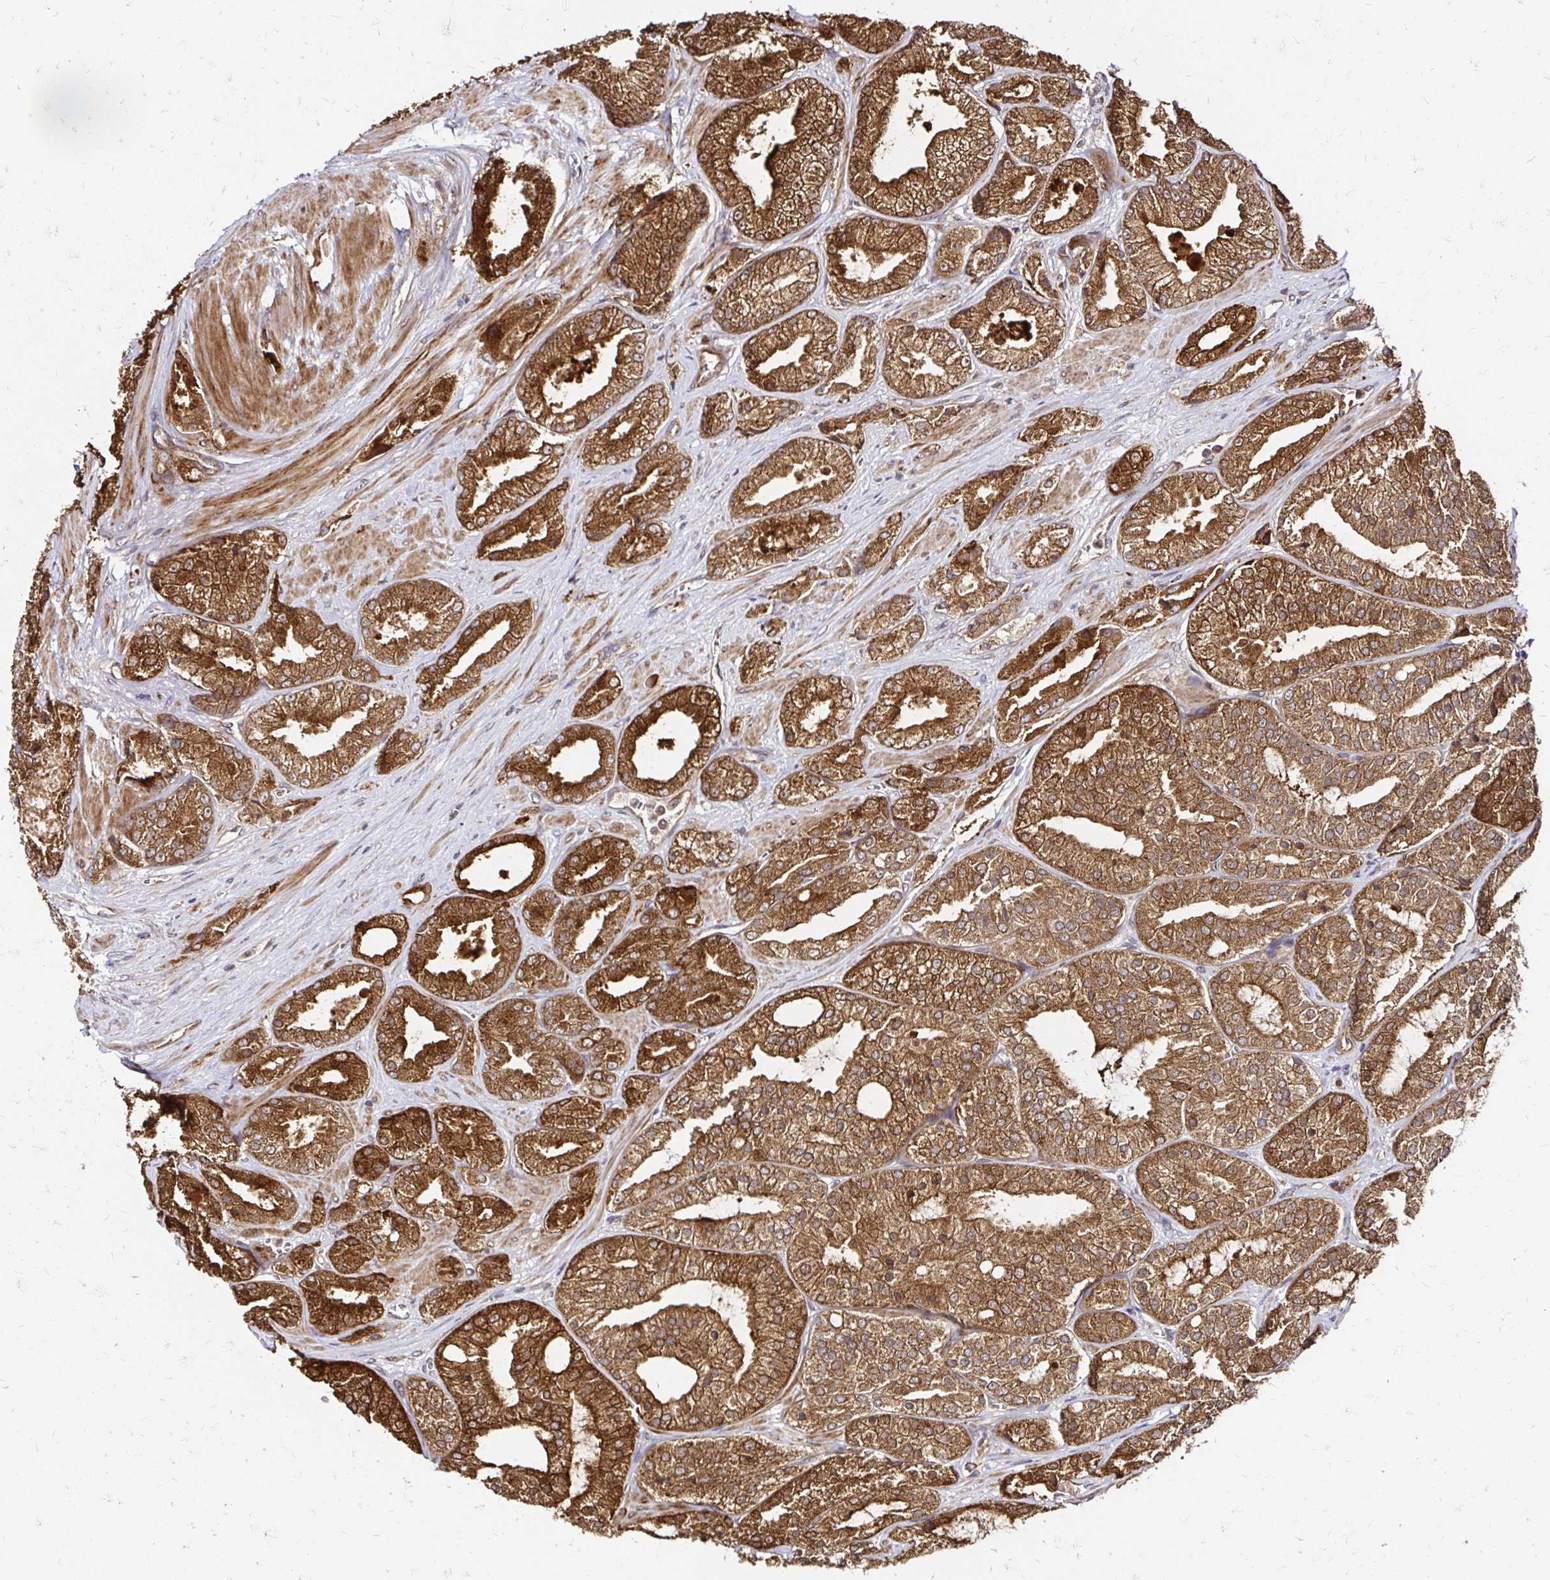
{"staining": {"intensity": "strong", "quantity": ">75%", "location": "cytoplasmic/membranous"}, "tissue": "prostate cancer", "cell_type": "Tumor cells", "image_type": "cancer", "snomed": [{"axis": "morphology", "description": "Adenocarcinoma, High grade"}, {"axis": "topography", "description": "Prostate"}], "caption": "The micrograph demonstrates a brown stain indicating the presence of a protein in the cytoplasmic/membranous of tumor cells in prostate cancer (high-grade adenocarcinoma). The staining was performed using DAB to visualize the protein expression in brown, while the nuclei were stained in blue with hematoxylin (Magnification: 20x).", "gene": "ZW10", "patient": {"sex": "male", "age": 68}}